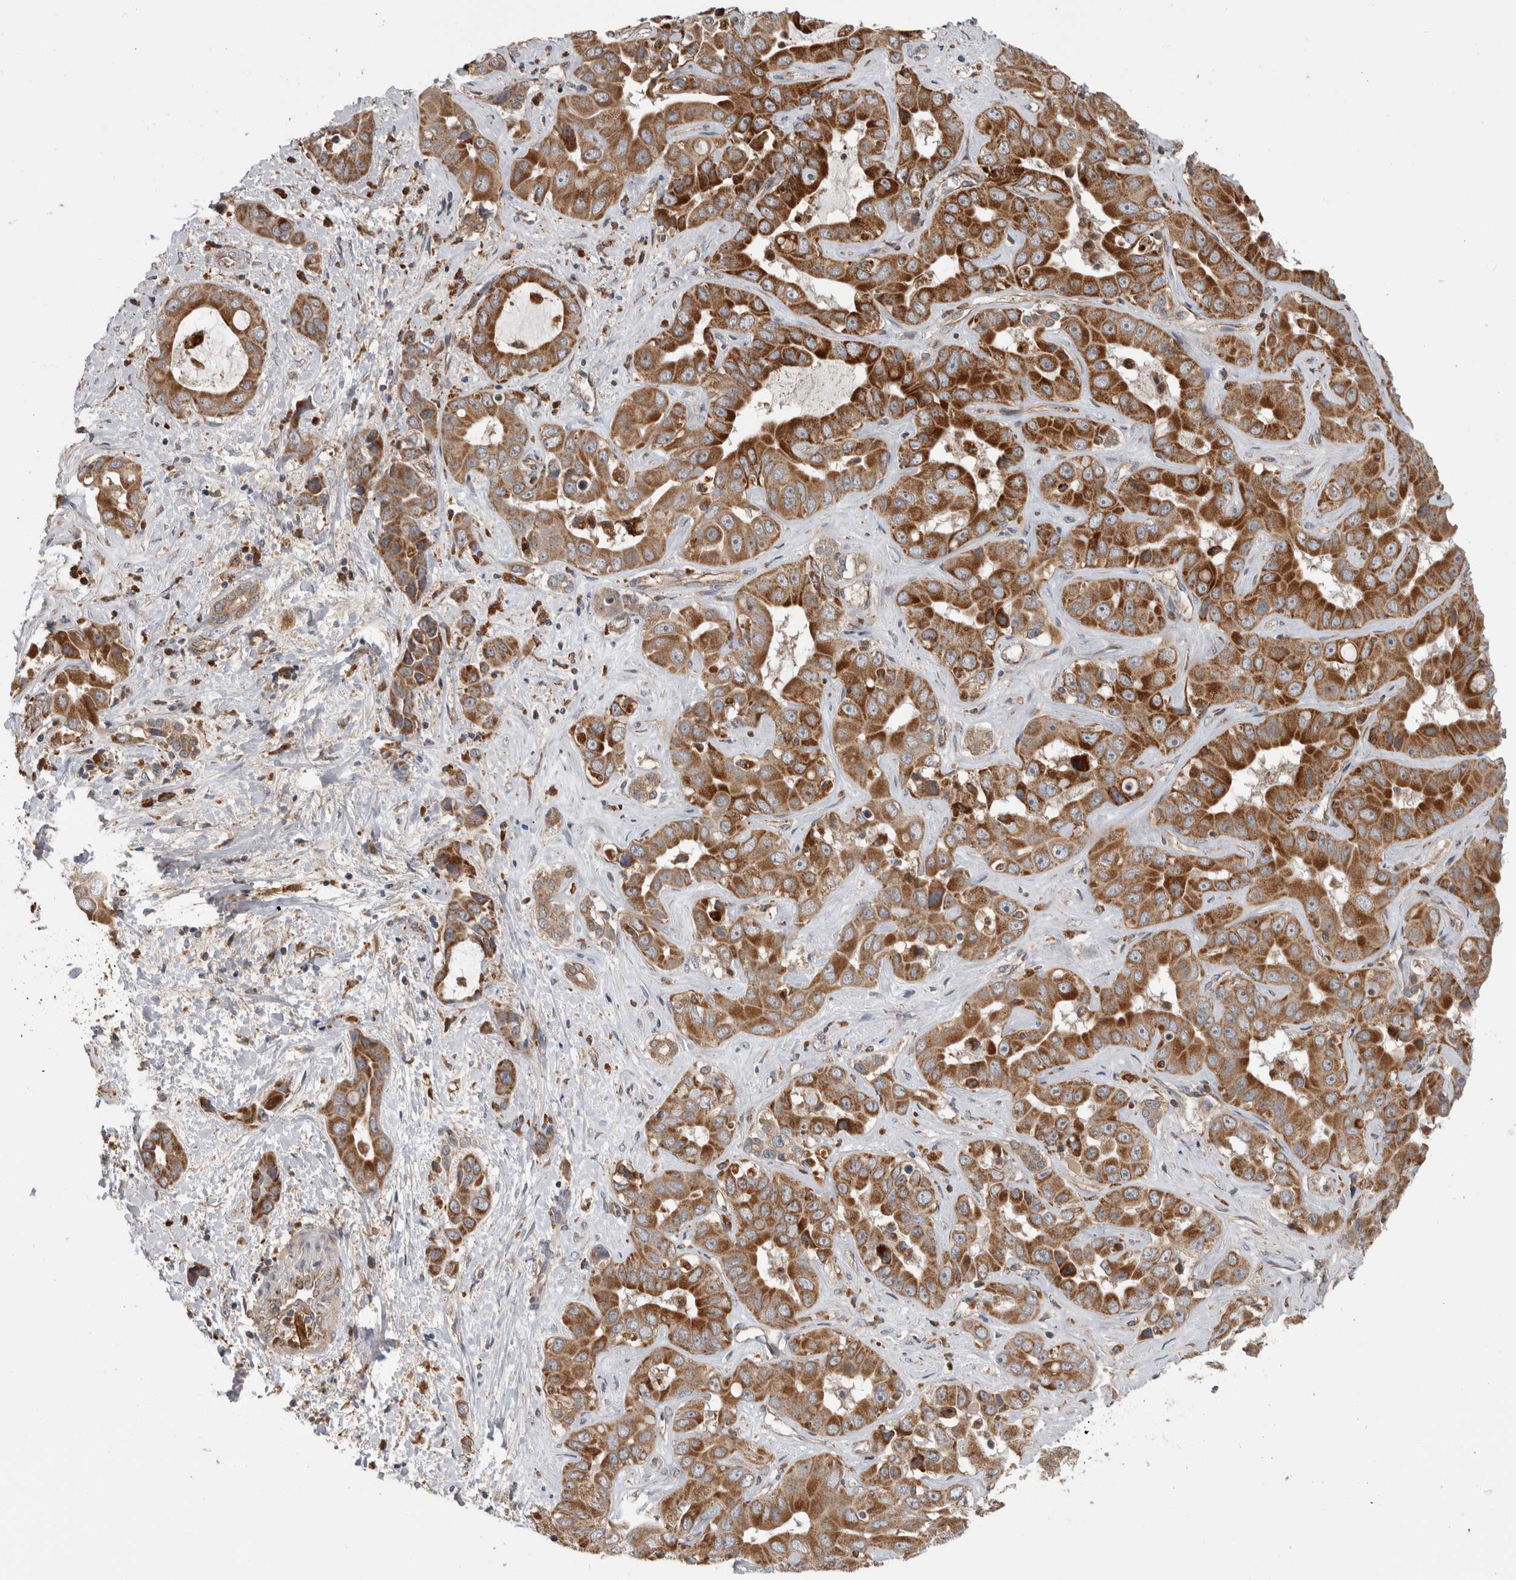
{"staining": {"intensity": "strong", "quantity": ">75%", "location": "cytoplasmic/membranous"}, "tissue": "liver cancer", "cell_type": "Tumor cells", "image_type": "cancer", "snomed": [{"axis": "morphology", "description": "Cholangiocarcinoma"}, {"axis": "topography", "description": "Liver"}], "caption": "This micrograph exhibits immunohistochemistry staining of human cholangiocarcinoma (liver), with high strong cytoplasmic/membranous staining in about >75% of tumor cells.", "gene": "ADGRL3", "patient": {"sex": "female", "age": 52}}